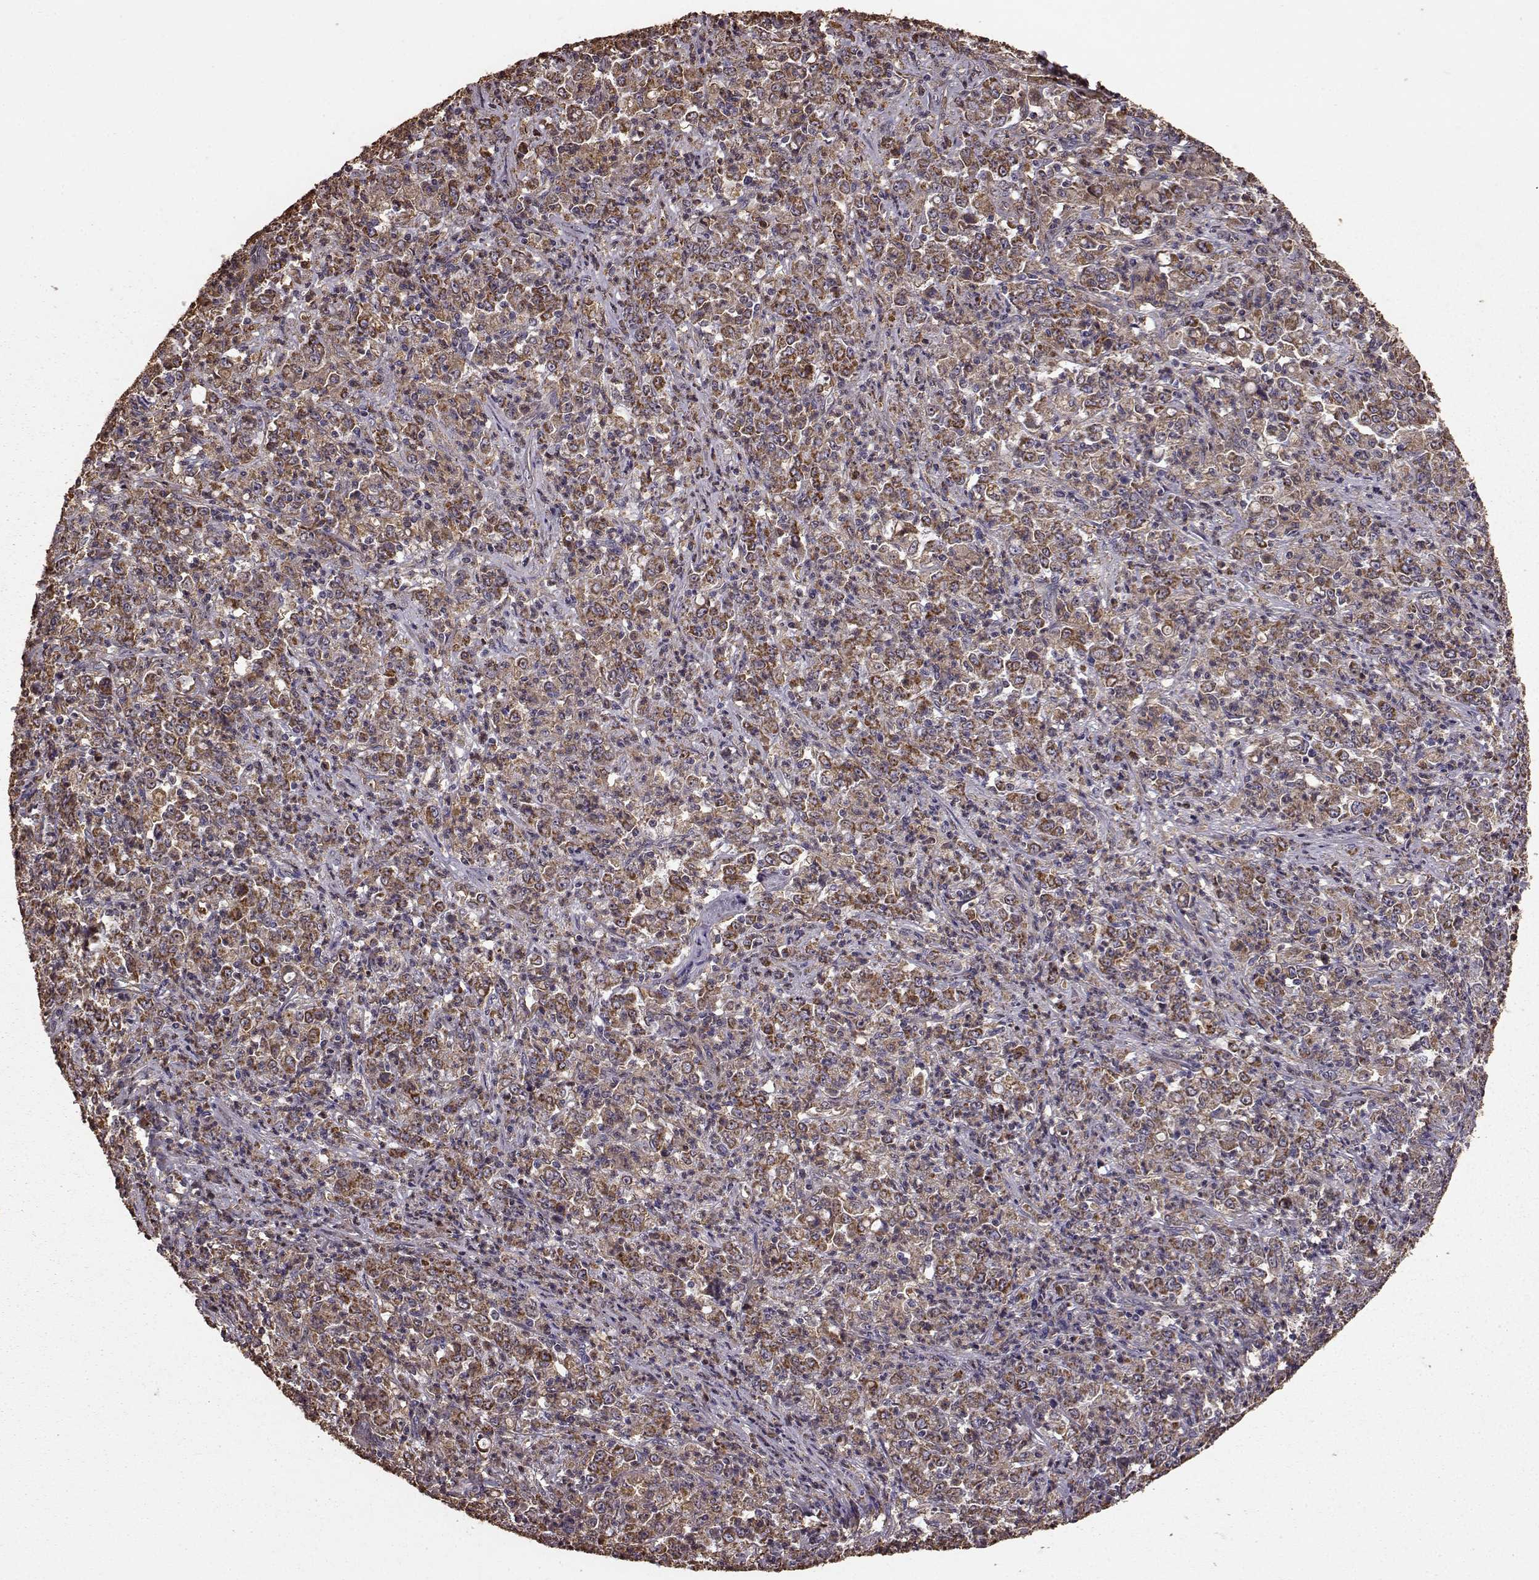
{"staining": {"intensity": "strong", "quantity": ">75%", "location": "cytoplasmic/membranous"}, "tissue": "stomach cancer", "cell_type": "Tumor cells", "image_type": "cancer", "snomed": [{"axis": "morphology", "description": "Adenocarcinoma, NOS"}, {"axis": "topography", "description": "Stomach, lower"}], "caption": "Protein expression analysis of adenocarcinoma (stomach) shows strong cytoplasmic/membranous positivity in approximately >75% of tumor cells.", "gene": "PTGES2", "patient": {"sex": "female", "age": 71}}